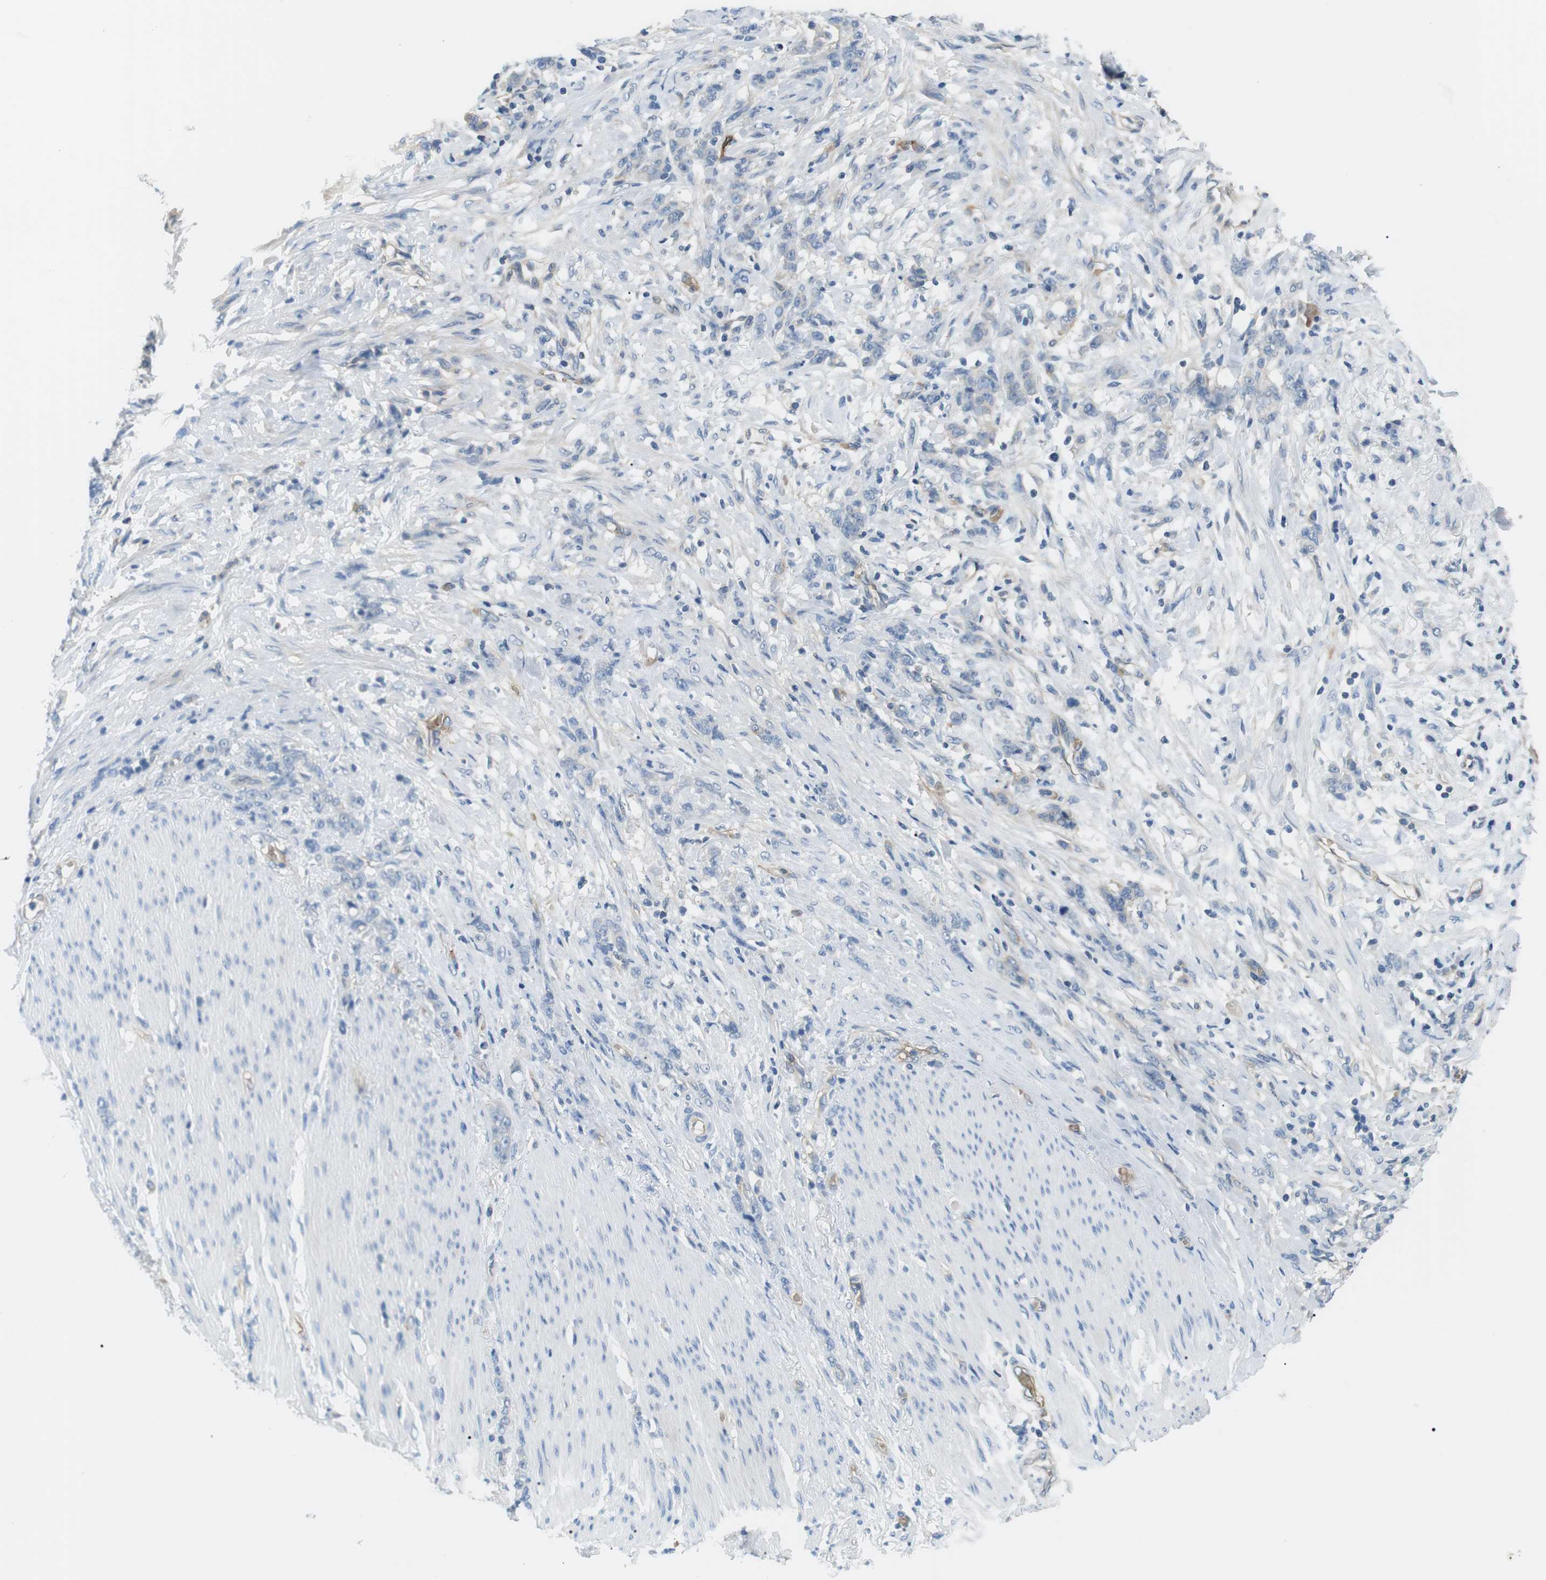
{"staining": {"intensity": "negative", "quantity": "none", "location": "none"}, "tissue": "stomach cancer", "cell_type": "Tumor cells", "image_type": "cancer", "snomed": [{"axis": "morphology", "description": "Adenocarcinoma, NOS"}, {"axis": "topography", "description": "Stomach, lower"}], "caption": "Histopathology image shows no protein expression in tumor cells of stomach cancer (adenocarcinoma) tissue.", "gene": "ADCY10", "patient": {"sex": "male", "age": 88}}